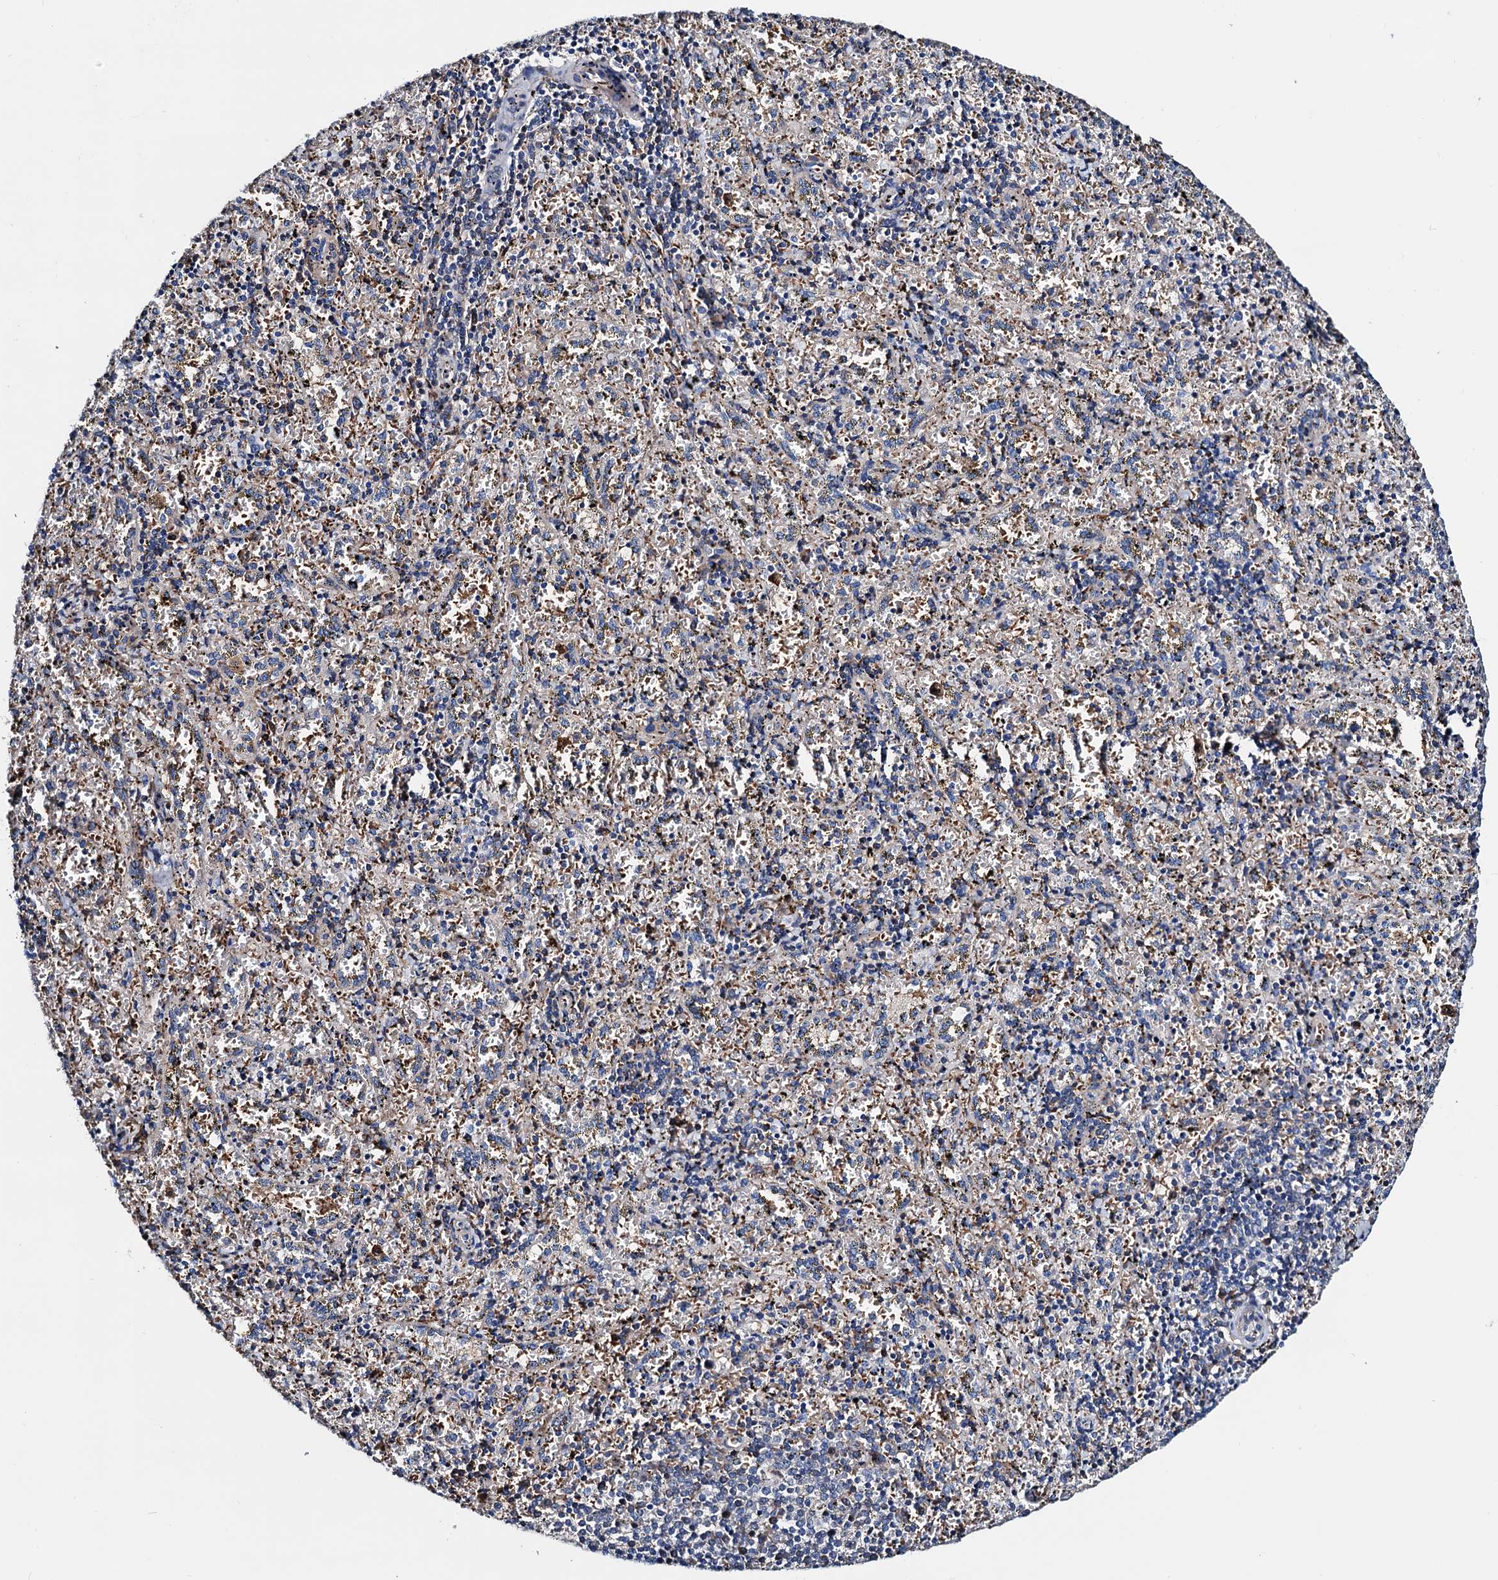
{"staining": {"intensity": "negative", "quantity": "none", "location": "none"}, "tissue": "spleen", "cell_type": "Cells in red pulp", "image_type": "normal", "snomed": [{"axis": "morphology", "description": "Normal tissue, NOS"}, {"axis": "topography", "description": "Spleen"}], "caption": "This is an immunohistochemistry (IHC) histopathology image of unremarkable spleen. There is no staining in cells in red pulp.", "gene": "GCOM1", "patient": {"sex": "male", "age": 11}}